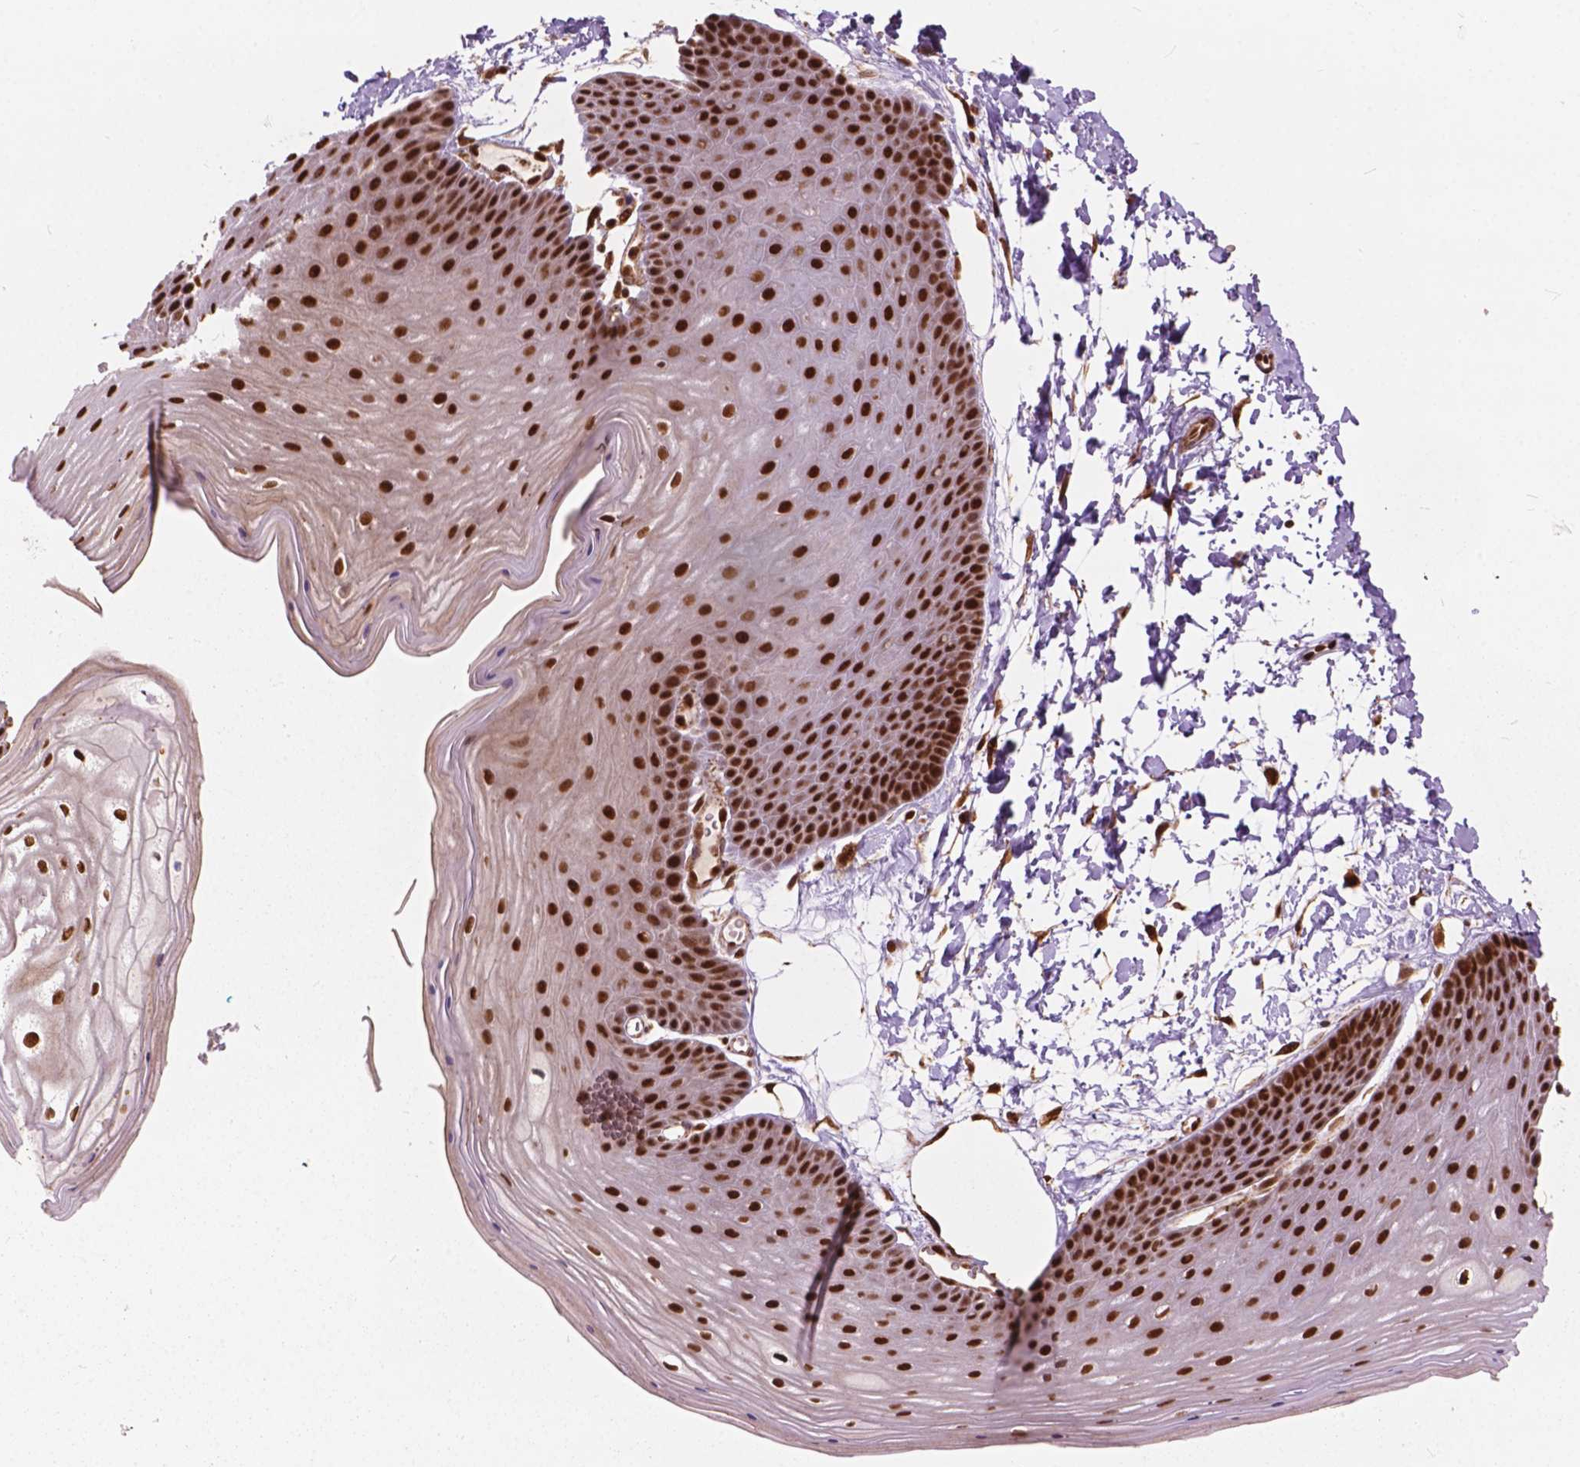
{"staining": {"intensity": "strong", "quantity": ">75%", "location": "nuclear"}, "tissue": "skin", "cell_type": "Epidermal cells", "image_type": "normal", "snomed": [{"axis": "morphology", "description": "Normal tissue, NOS"}, {"axis": "topography", "description": "Anal"}], "caption": "Human skin stained with a brown dye displays strong nuclear positive positivity in approximately >75% of epidermal cells.", "gene": "ANP32A", "patient": {"sex": "male", "age": 53}}